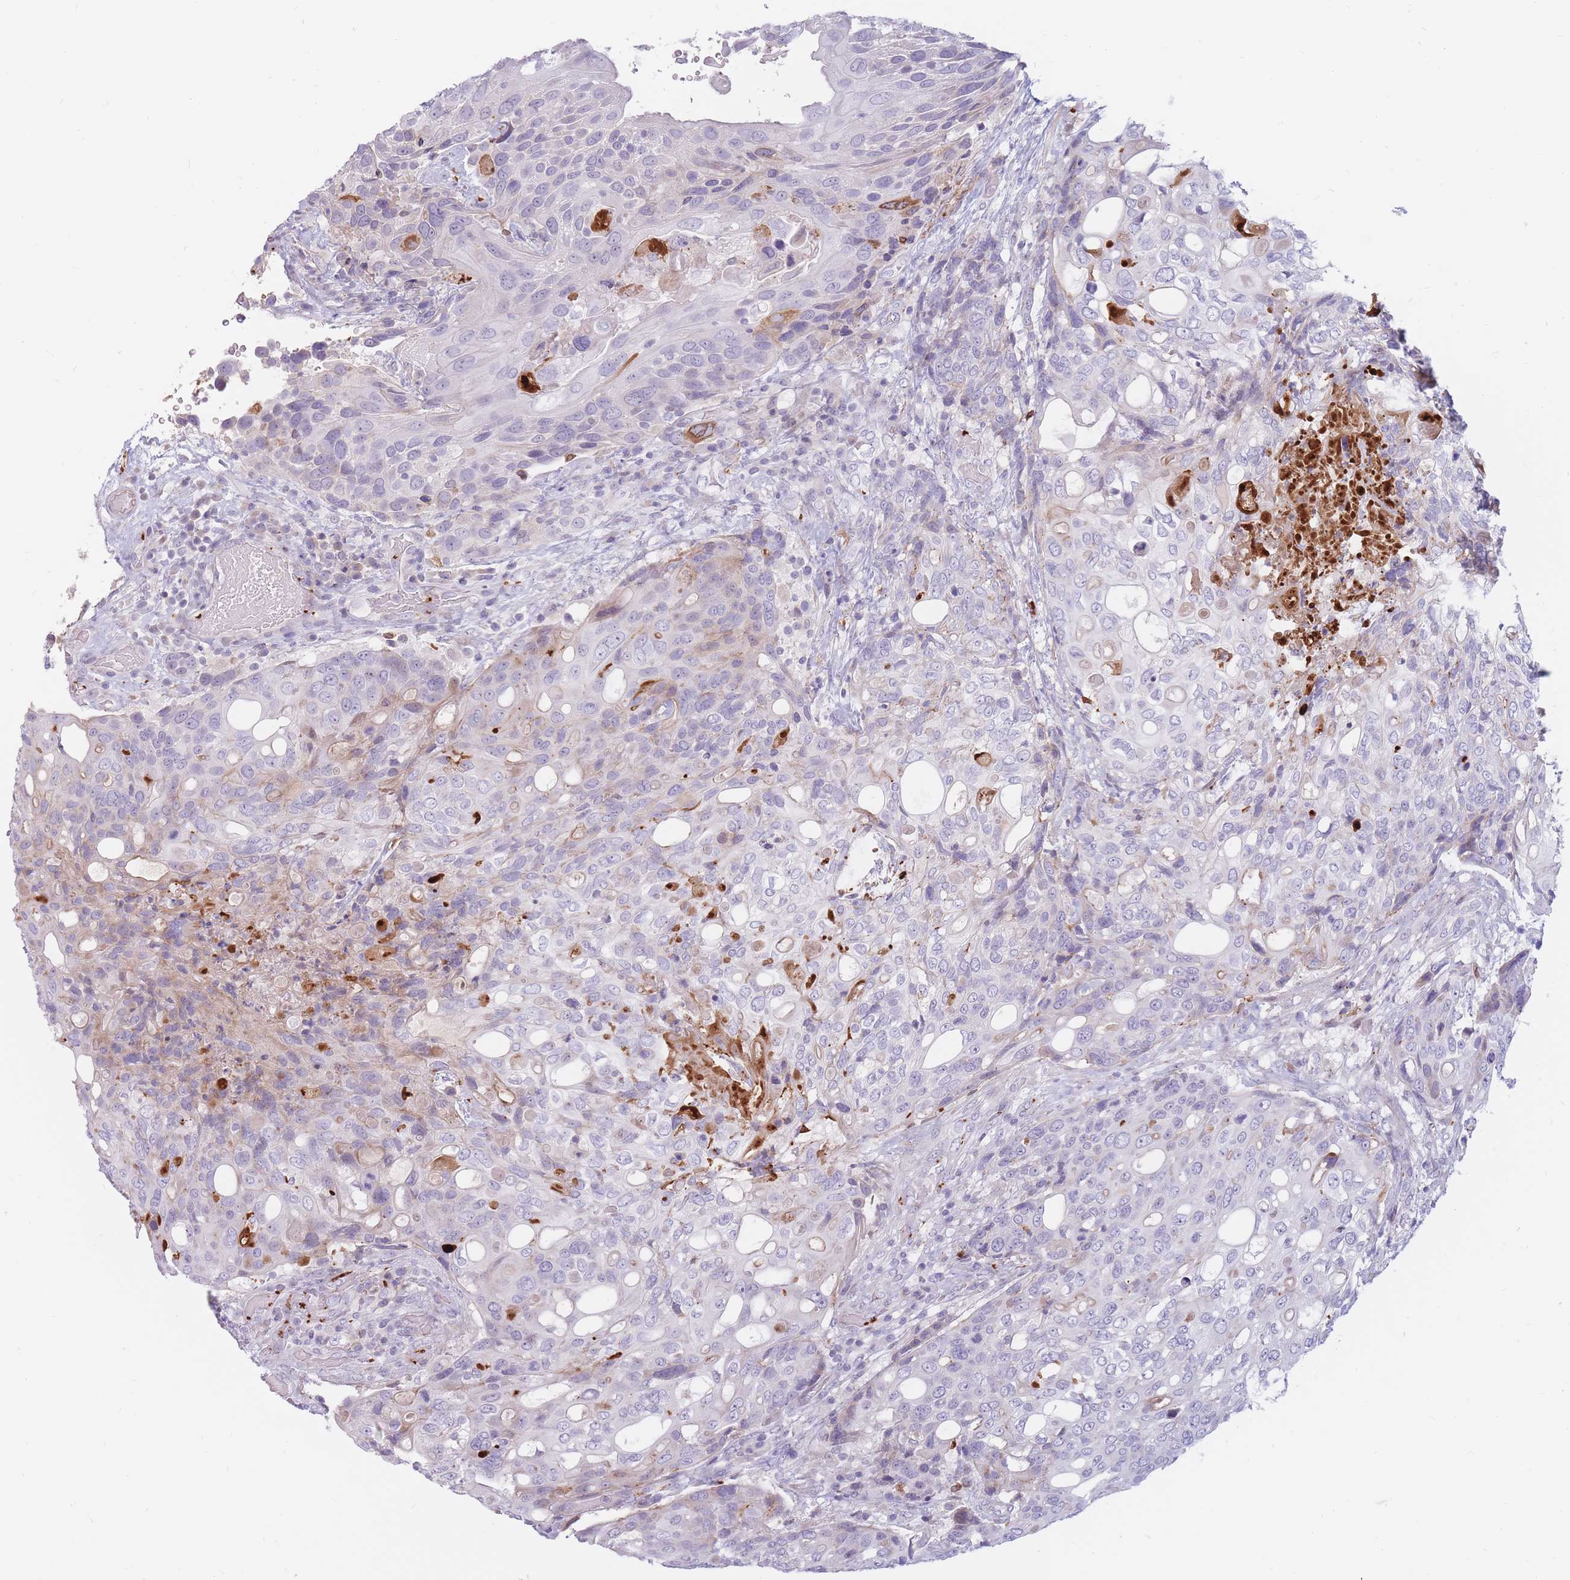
{"staining": {"intensity": "negative", "quantity": "none", "location": "none"}, "tissue": "urothelial cancer", "cell_type": "Tumor cells", "image_type": "cancer", "snomed": [{"axis": "morphology", "description": "Urothelial carcinoma, High grade"}, {"axis": "topography", "description": "Urinary bladder"}], "caption": "This histopathology image is of urothelial cancer stained with immunohistochemistry (IHC) to label a protein in brown with the nuclei are counter-stained blue. There is no expression in tumor cells. Nuclei are stained in blue.", "gene": "PTGDR", "patient": {"sex": "female", "age": 70}}